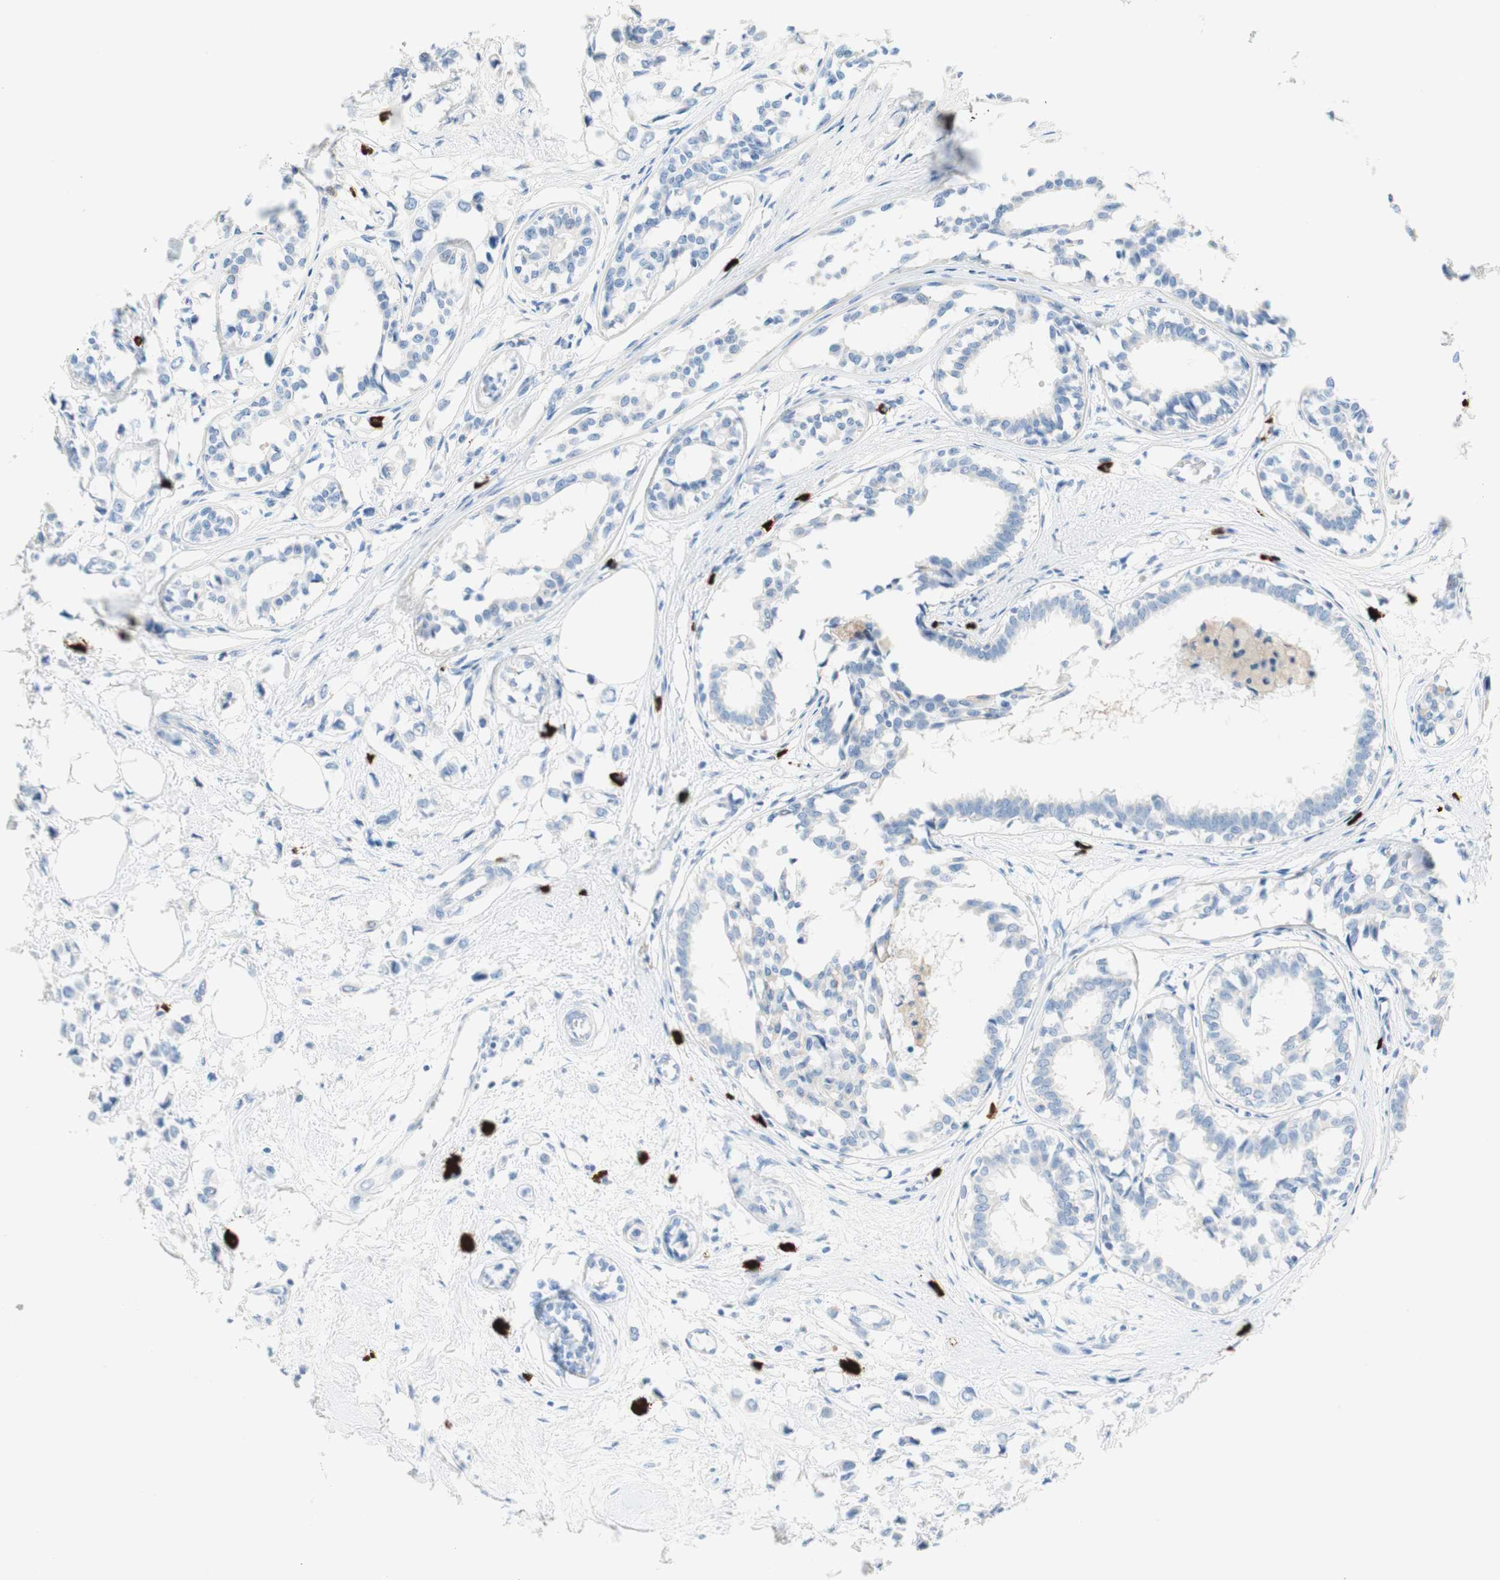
{"staining": {"intensity": "negative", "quantity": "none", "location": "none"}, "tissue": "breast cancer", "cell_type": "Tumor cells", "image_type": "cancer", "snomed": [{"axis": "morphology", "description": "Lobular carcinoma"}, {"axis": "topography", "description": "Breast"}], "caption": "Micrograph shows no significant protein expression in tumor cells of breast lobular carcinoma.", "gene": "CEACAM1", "patient": {"sex": "female", "age": 51}}